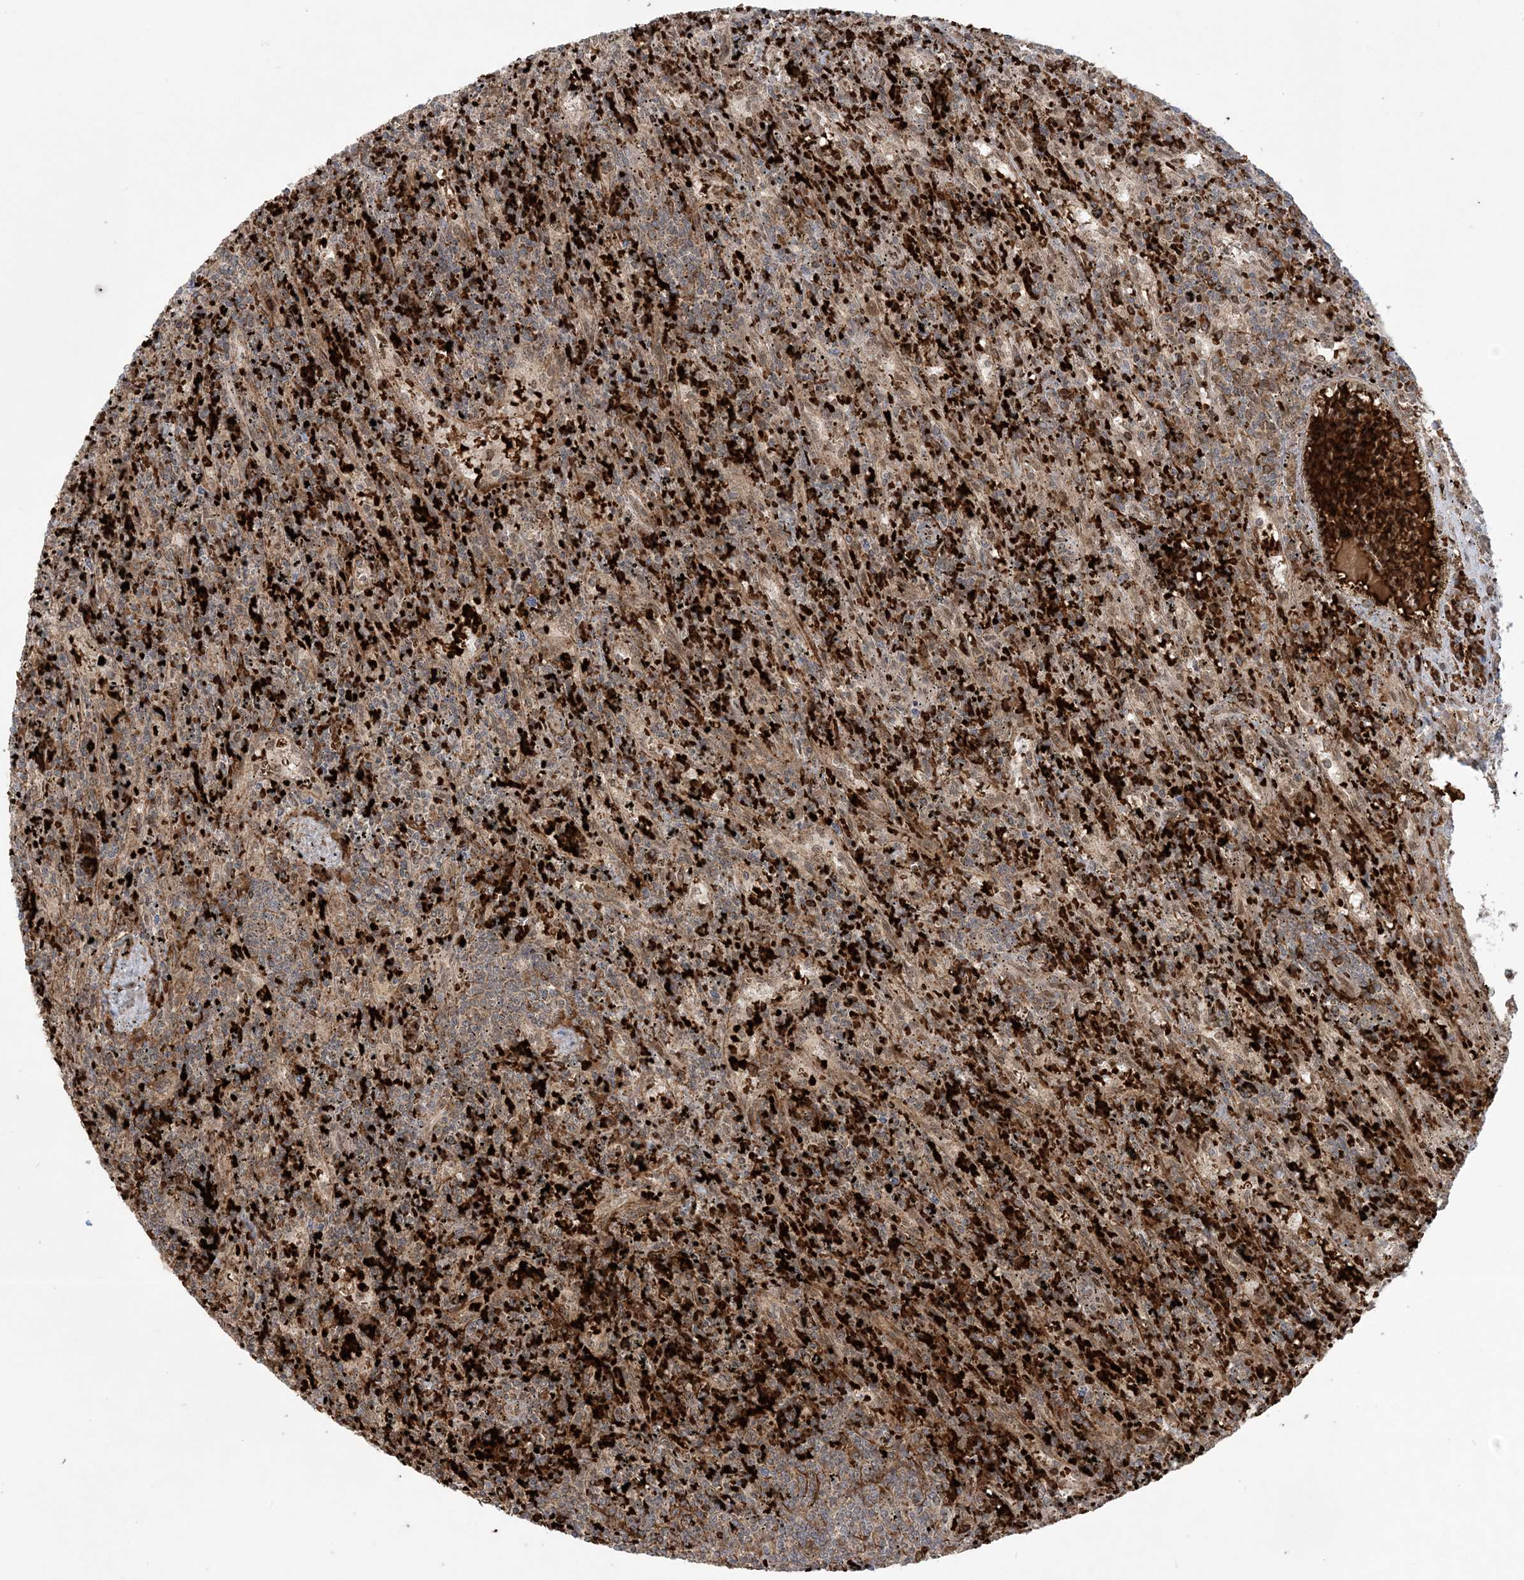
{"staining": {"intensity": "moderate", "quantity": "25%-75%", "location": "cytoplasmic/membranous"}, "tissue": "lymphoma", "cell_type": "Tumor cells", "image_type": "cancer", "snomed": [{"axis": "morphology", "description": "Malignant lymphoma, non-Hodgkin's type, Low grade"}, {"axis": "topography", "description": "Spleen"}], "caption": "This is an image of immunohistochemistry staining of lymphoma, which shows moderate positivity in the cytoplasmic/membranous of tumor cells.", "gene": "ABCF3", "patient": {"sex": "male", "age": 76}}